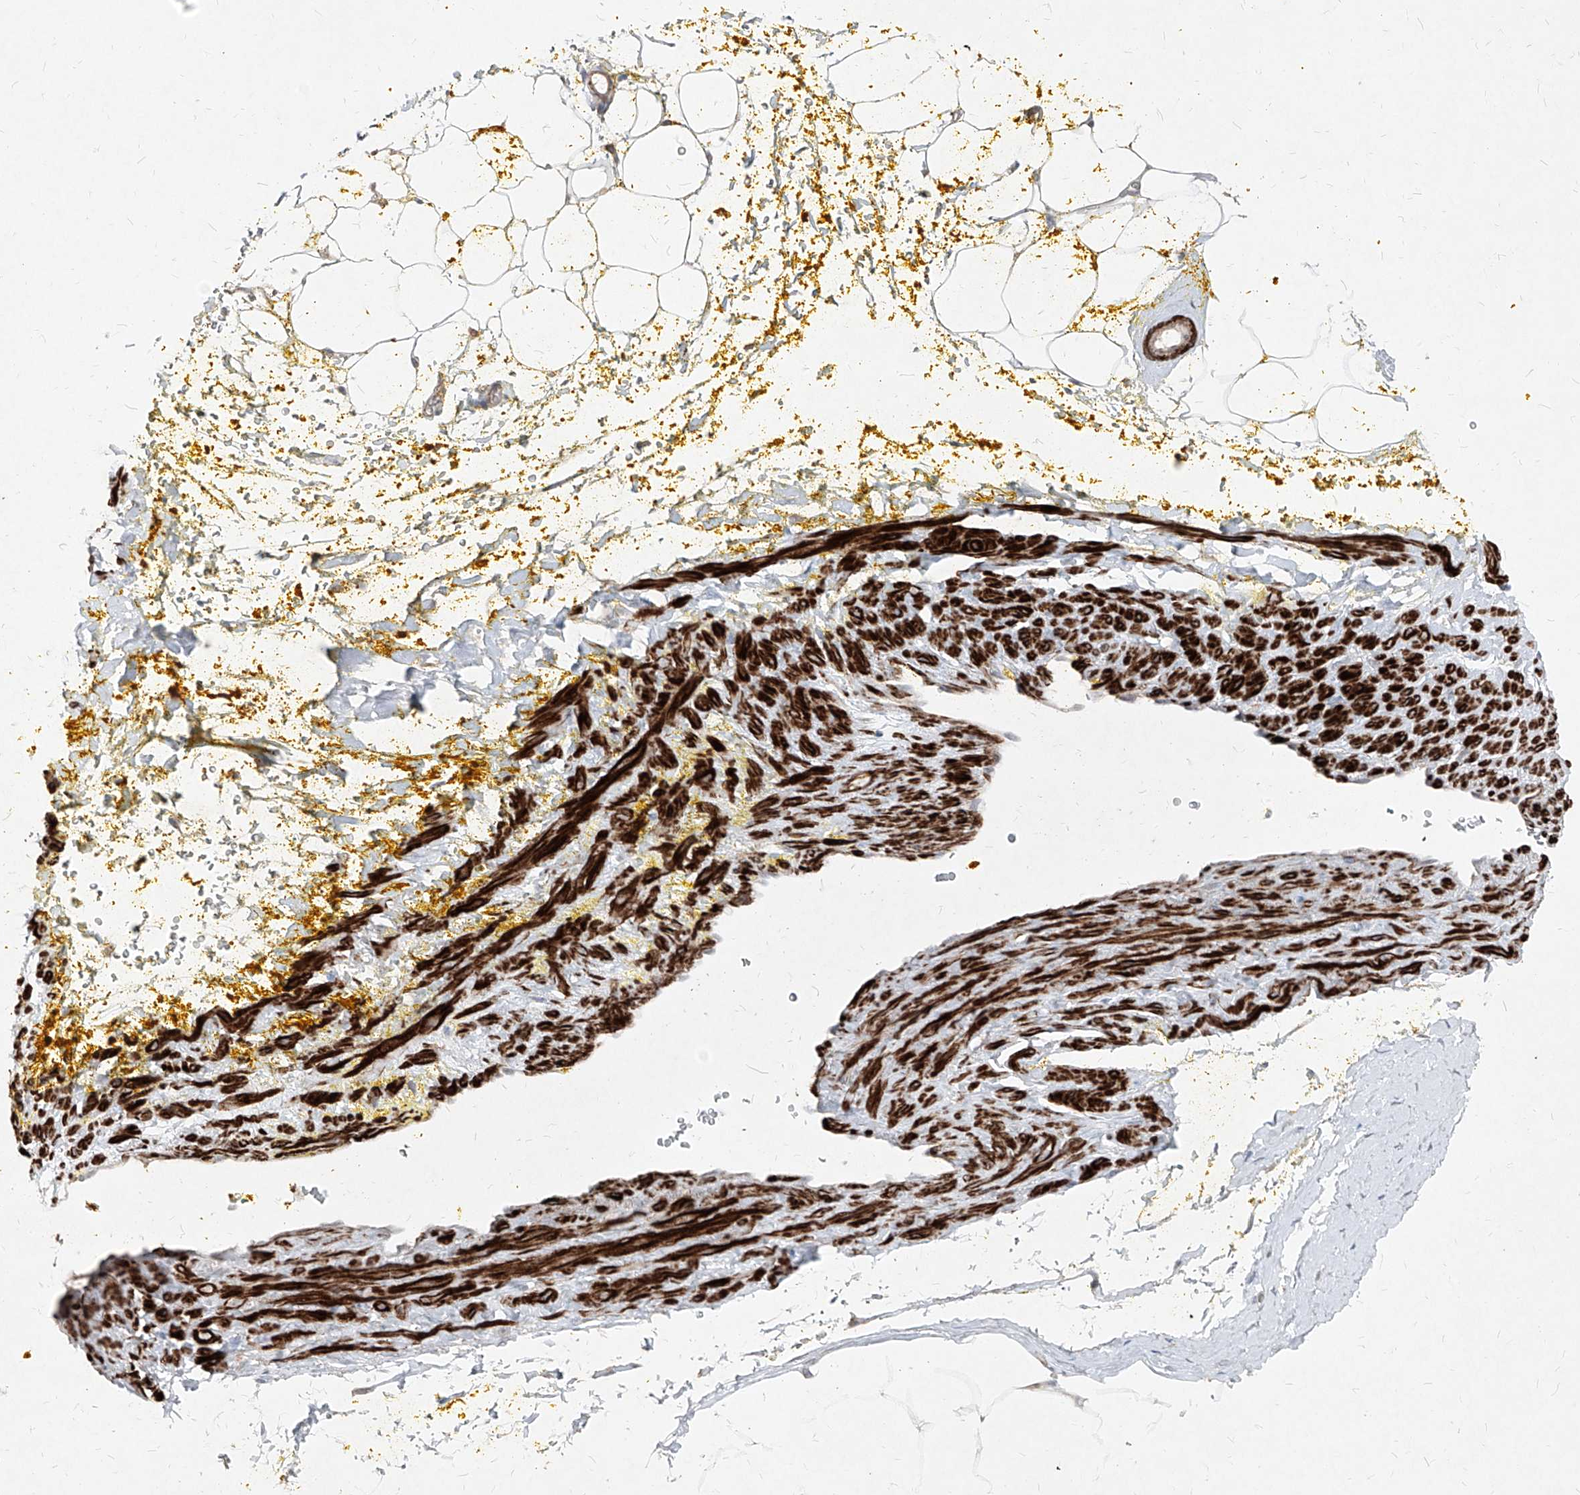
{"staining": {"intensity": "negative", "quantity": "none", "location": "none"}, "tissue": "adipose tissue", "cell_type": "Adipocytes", "image_type": "normal", "snomed": [{"axis": "morphology", "description": "Normal tissue, NOS"}, {"axis": "morphology", "description": "Adenocarcinoma, Low grade"}, {"axis": "topography", "description": "Prostate"}, {"axis": "topography", "description": "Peripheral nerve tissue"}], "caption": "This image is of unremarkable adipose tissue stained with IHC to label a protein in brown with the nuclei are counter-stained blue. There is no positivity in adipocytes.", "gene": "UFD1", "patient": {"sex": "male", "age": 63}}